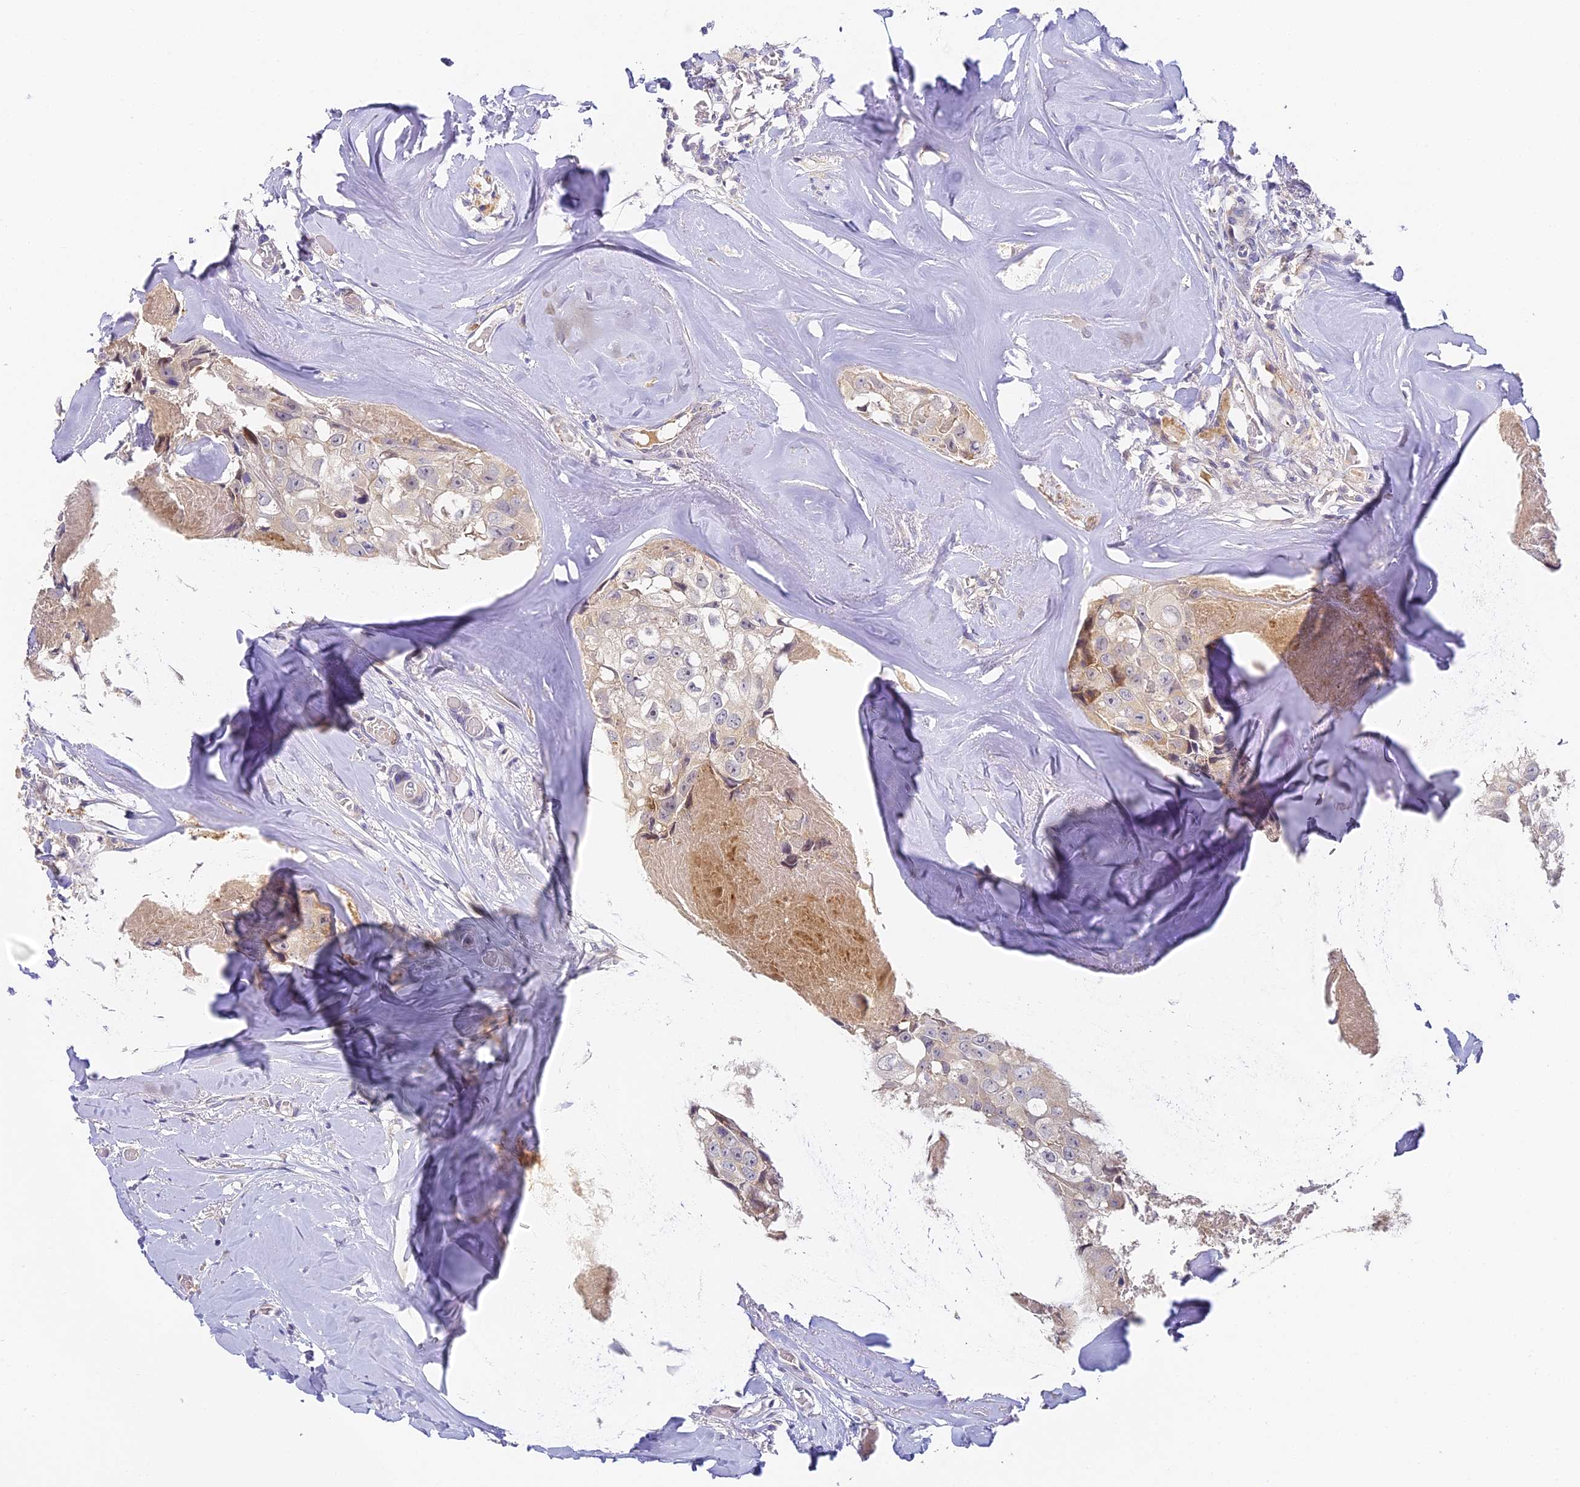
{"staining": {"intensity": "weak", "quantity": "<25%", "location": "cytoplasmic/membranous"}, "tissue": "head and neck cancer", "cell_type": "Tumor cells", "image_type": "cancer", "snomed": [{"axis": "morphology", "description": "Adenocarcinoma, NOS"}, {"axis": "morphology", "description": "Adenocarcinoma, metastatic, NOS"}, {"axis": "topography", "description": "Head-Neck"}], "caption": "DAB immunohistochemical staining of adenocarcinoma (head and neck) exhibits no significant expression in tumor cells. (Brightfield microscopy of DAB immunohistochemistry (IHC) at high magnification).", "gene": "DNAAF10", "patient": {"sex": "male", "age": 75}}